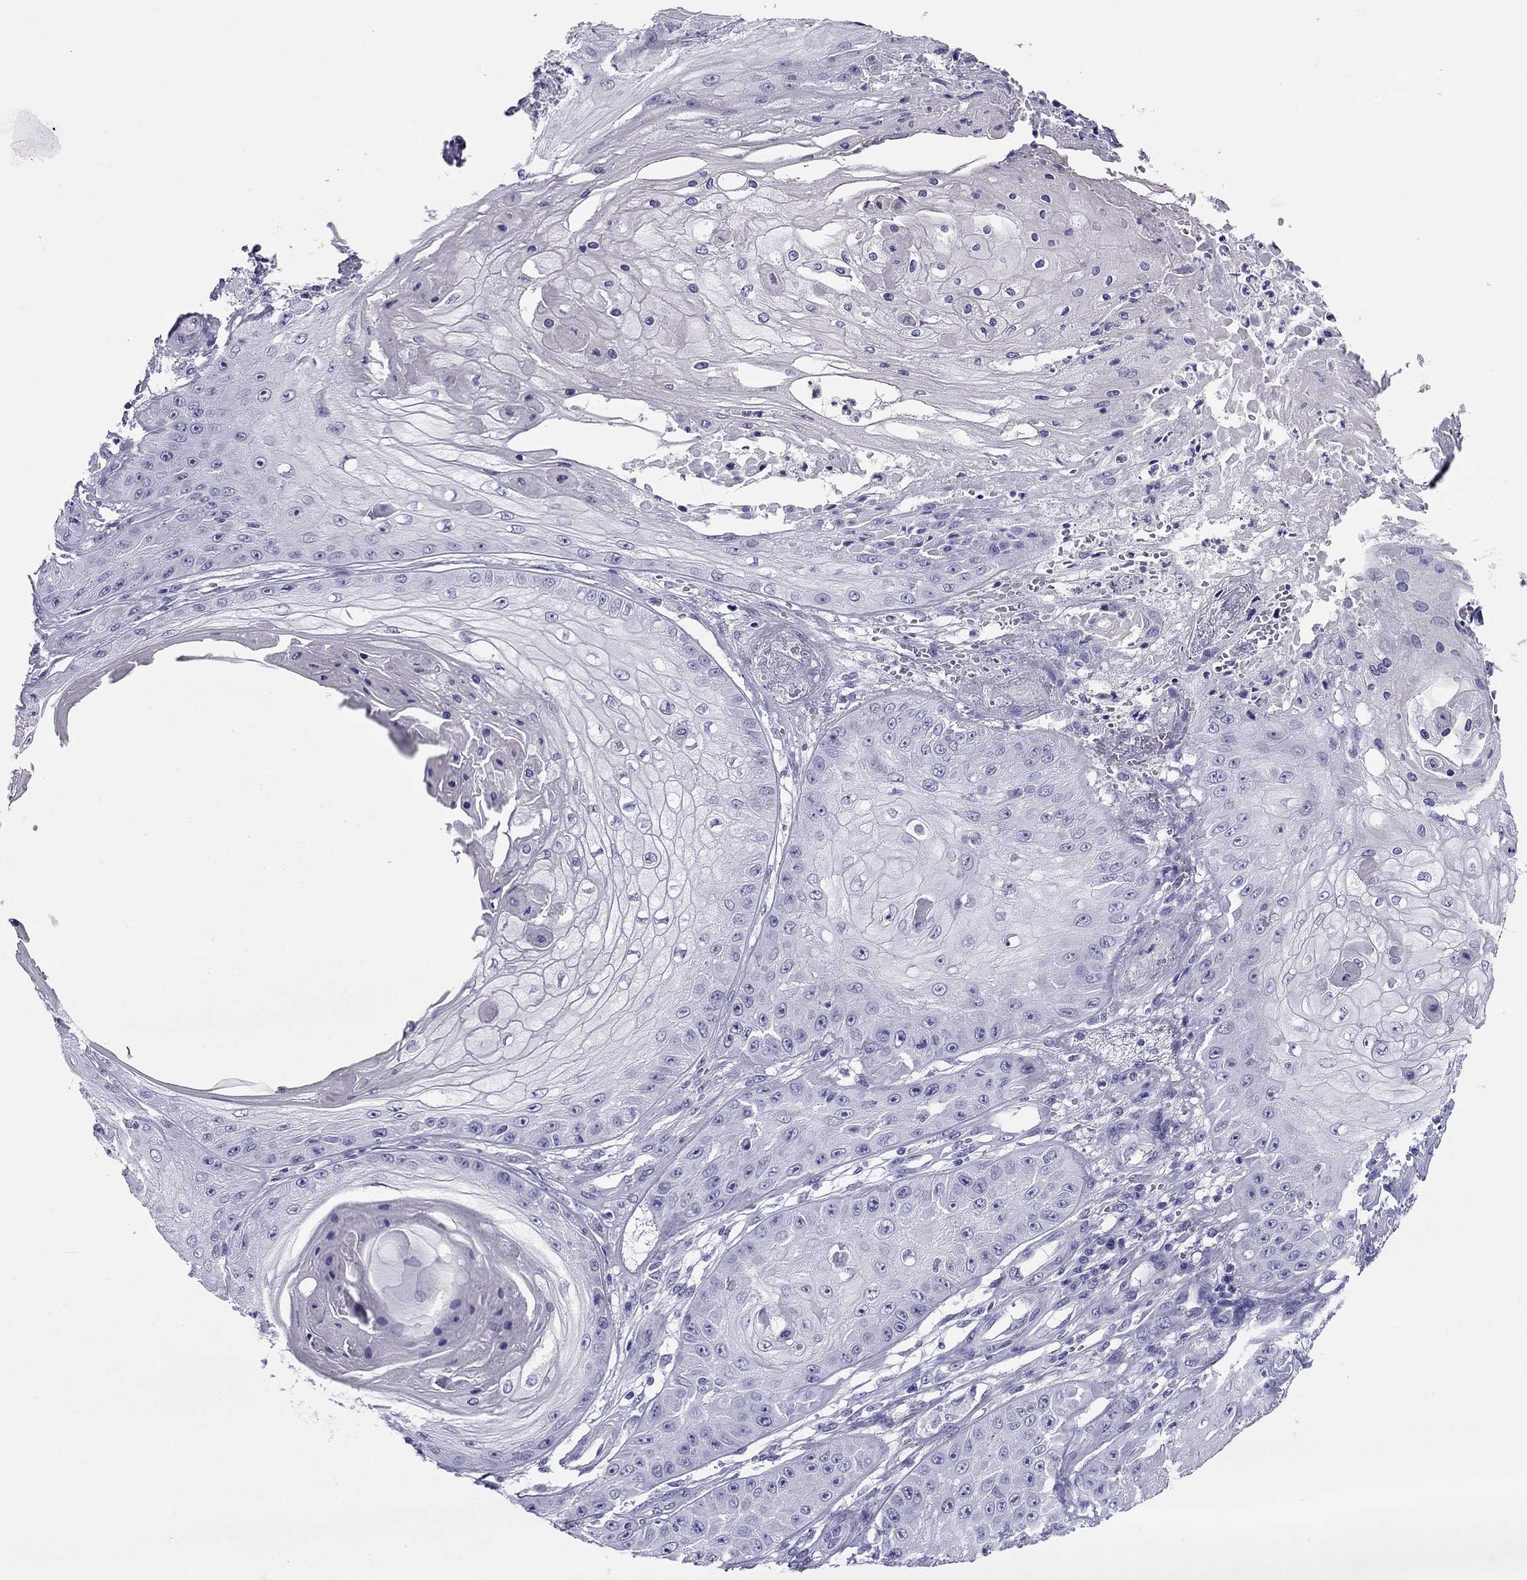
{"staining": {"intensity": "negative", "quantity": "none", "location": "none"}, "tissue": "skin cancer", "cell_type": "Tumor cells", "image_type": "cancer", "snomed": [{"axis": "morphology", "description": "Squamous cell carcinoma, NOS"}, {"axis": "topography", "description": "Skin"}], "caption": "High magnification brightfield microscopy of skin squamous cell carcinoma stained with DAB (brown) and counterstained with hematoxylin (blue): tumor cells show no significant expression. (Brightfield microscopy of DAB IHC at high magnification).", "gene": "CROCC2", "patient": {"sex": "male", "age": 70}}